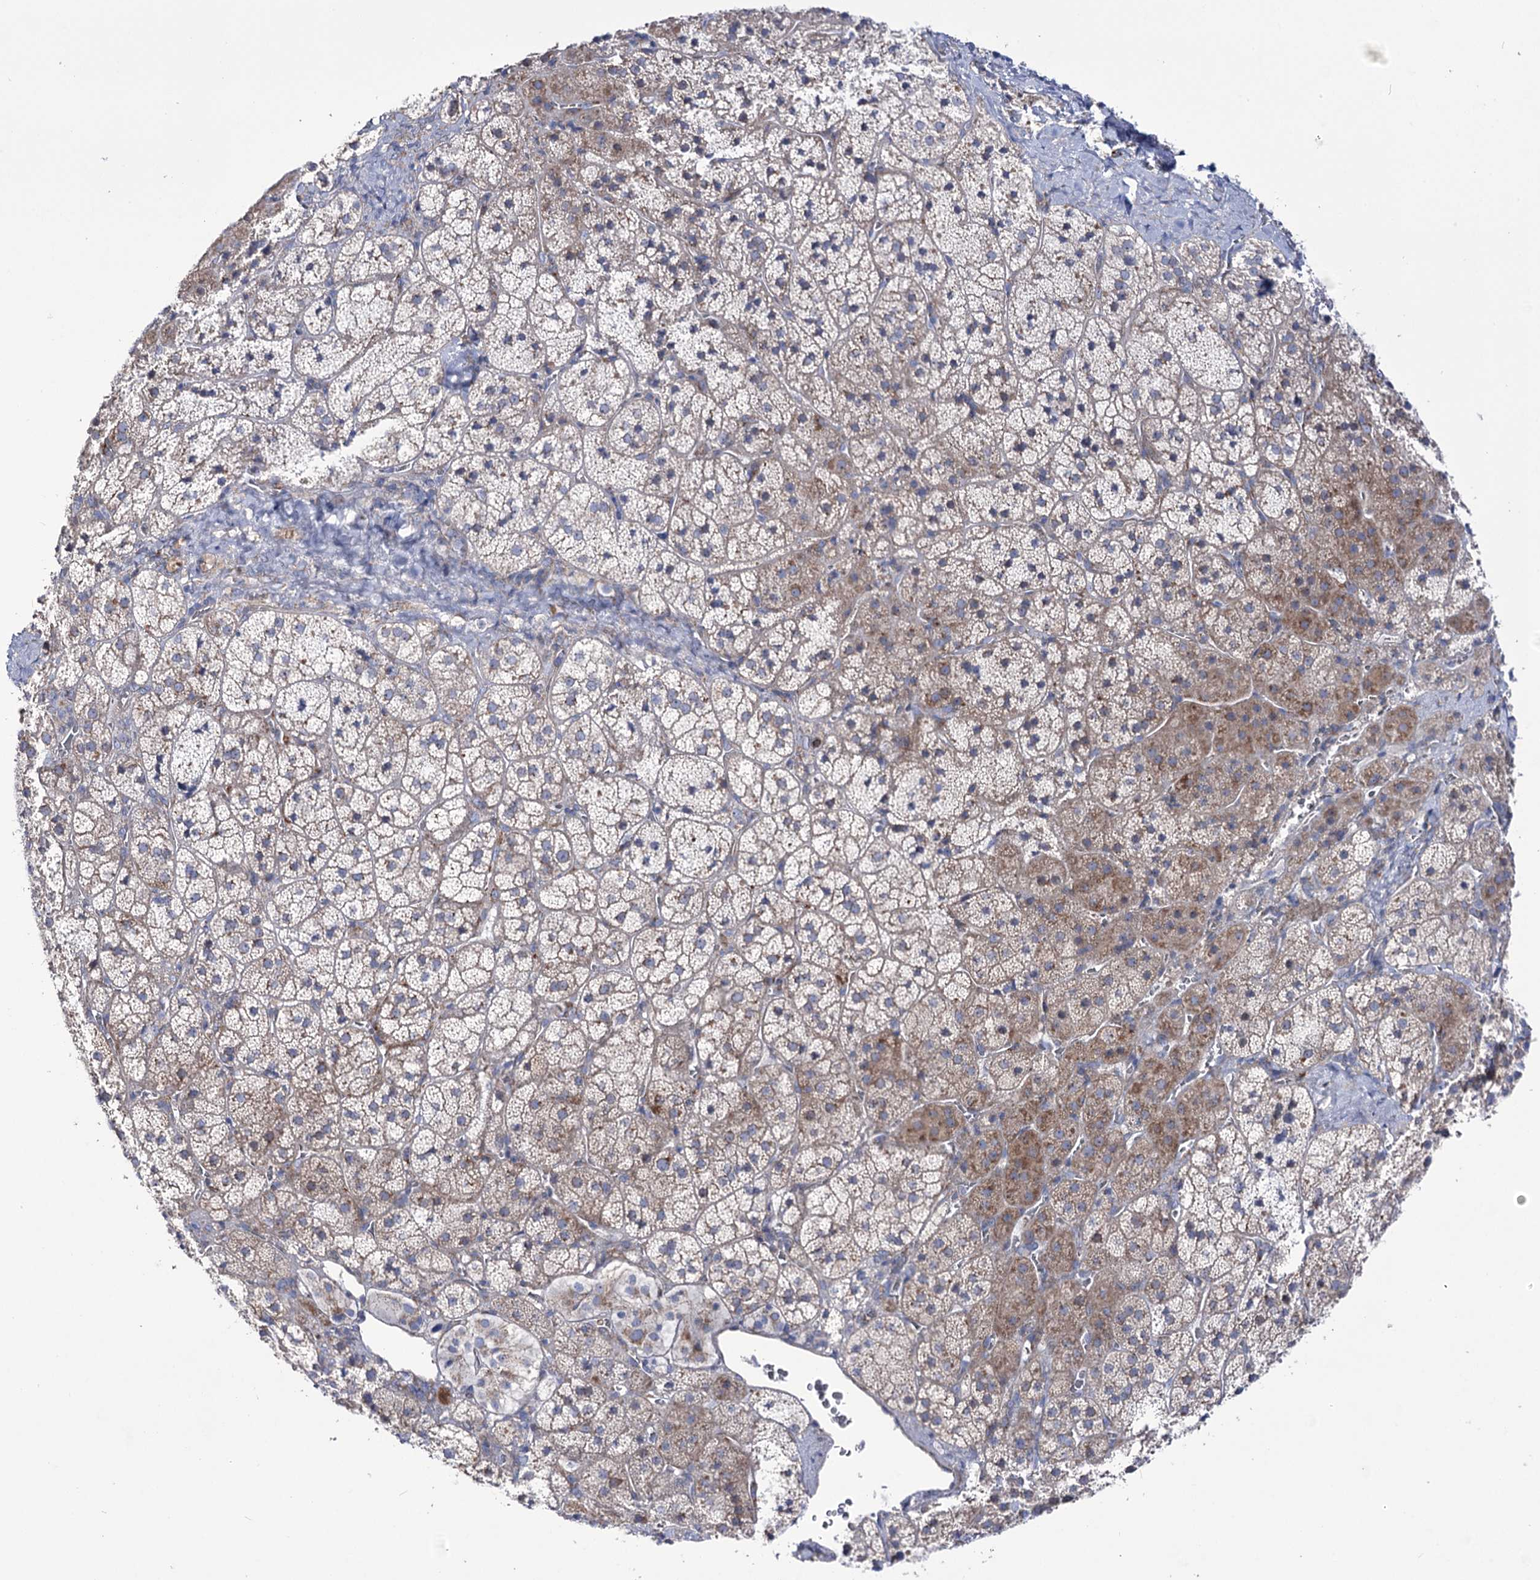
{"staining": {"intensity": "moderate", "quantity": "<25%", "location": "cytoplasmic/membranous"}, "tissue": "adrenal gland", "cell_type": "Glandular cells", "image_type": "normal", "snomed": [{"axis": "morphology", "description": "Normal tissue, NOS"}, {"axis": "topography", "description": "Adrenal gland"}], "caption": "Immunohistochemical staining of normal human adrenal gland displays <25% levels of moderate cytoplasmic/membranous protein positivity in about <25% of glandular cells.", "gene": "METTL5", "patient": {"sex": "female", "age": 44}}